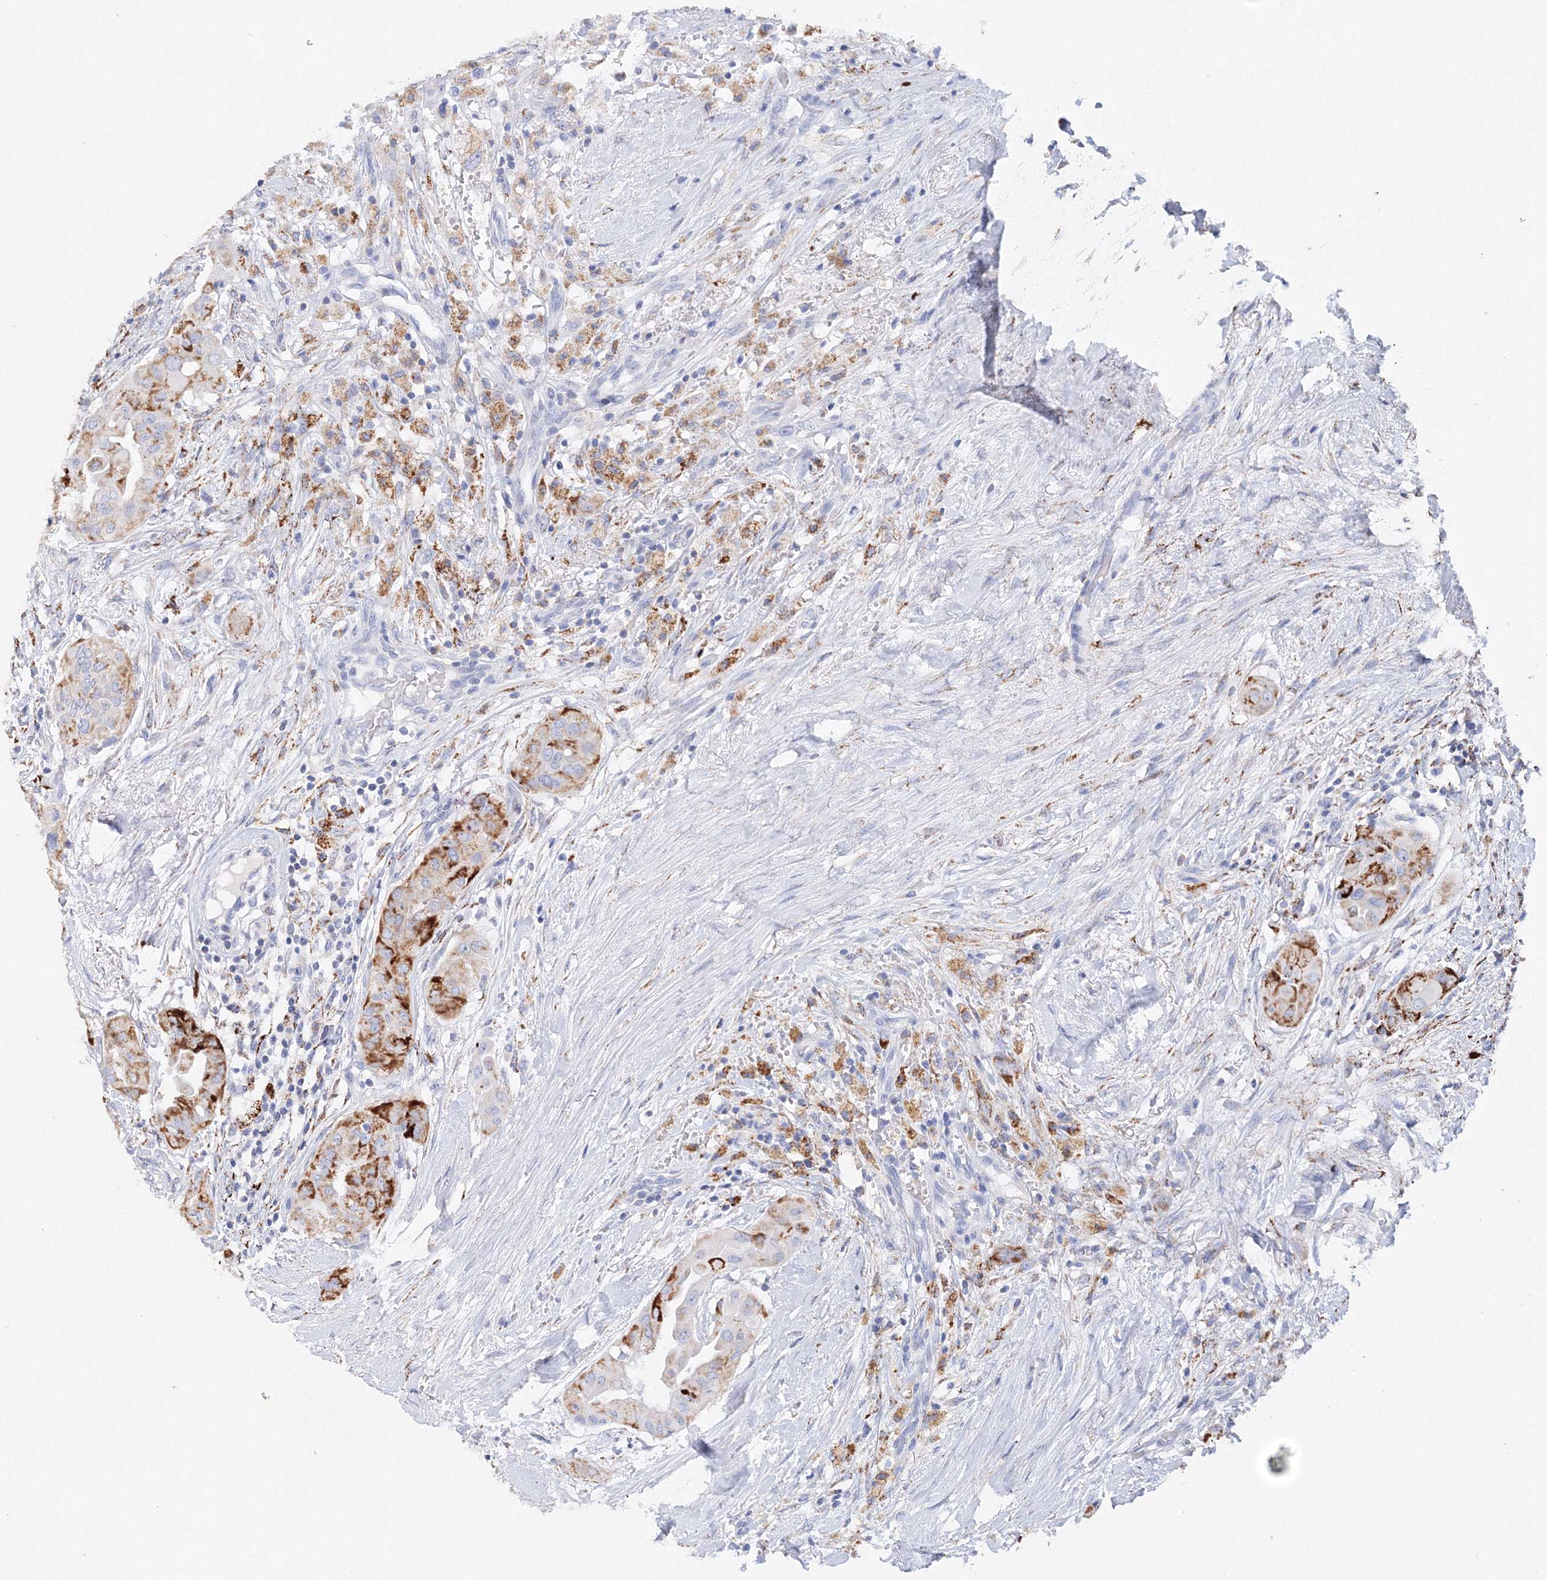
{"staining": {"intensity": "strong", "quantity": "<25%", "location": "cytoplasmic/membranous"}, "tissue": "thyroid cancer", "cell_type": "Tumor cells", "image_type": "cancer", "snomed": [{"axis": "morphology", "description": "Papillary adenocarcinoma, NOS"}, {"axis": "topography", "description": "Thyroid gland"}], "caption": "A micrograph of thyroid cancer stained for a protein displays strong cytoplasmic/membranous brown staining in tumor cells. Immunohistochemistry (ihc) stains the protein in brown and the nuclei are stained blue.", "gene": "MERTK", "patient": {"sex": "female", "age": 59}}